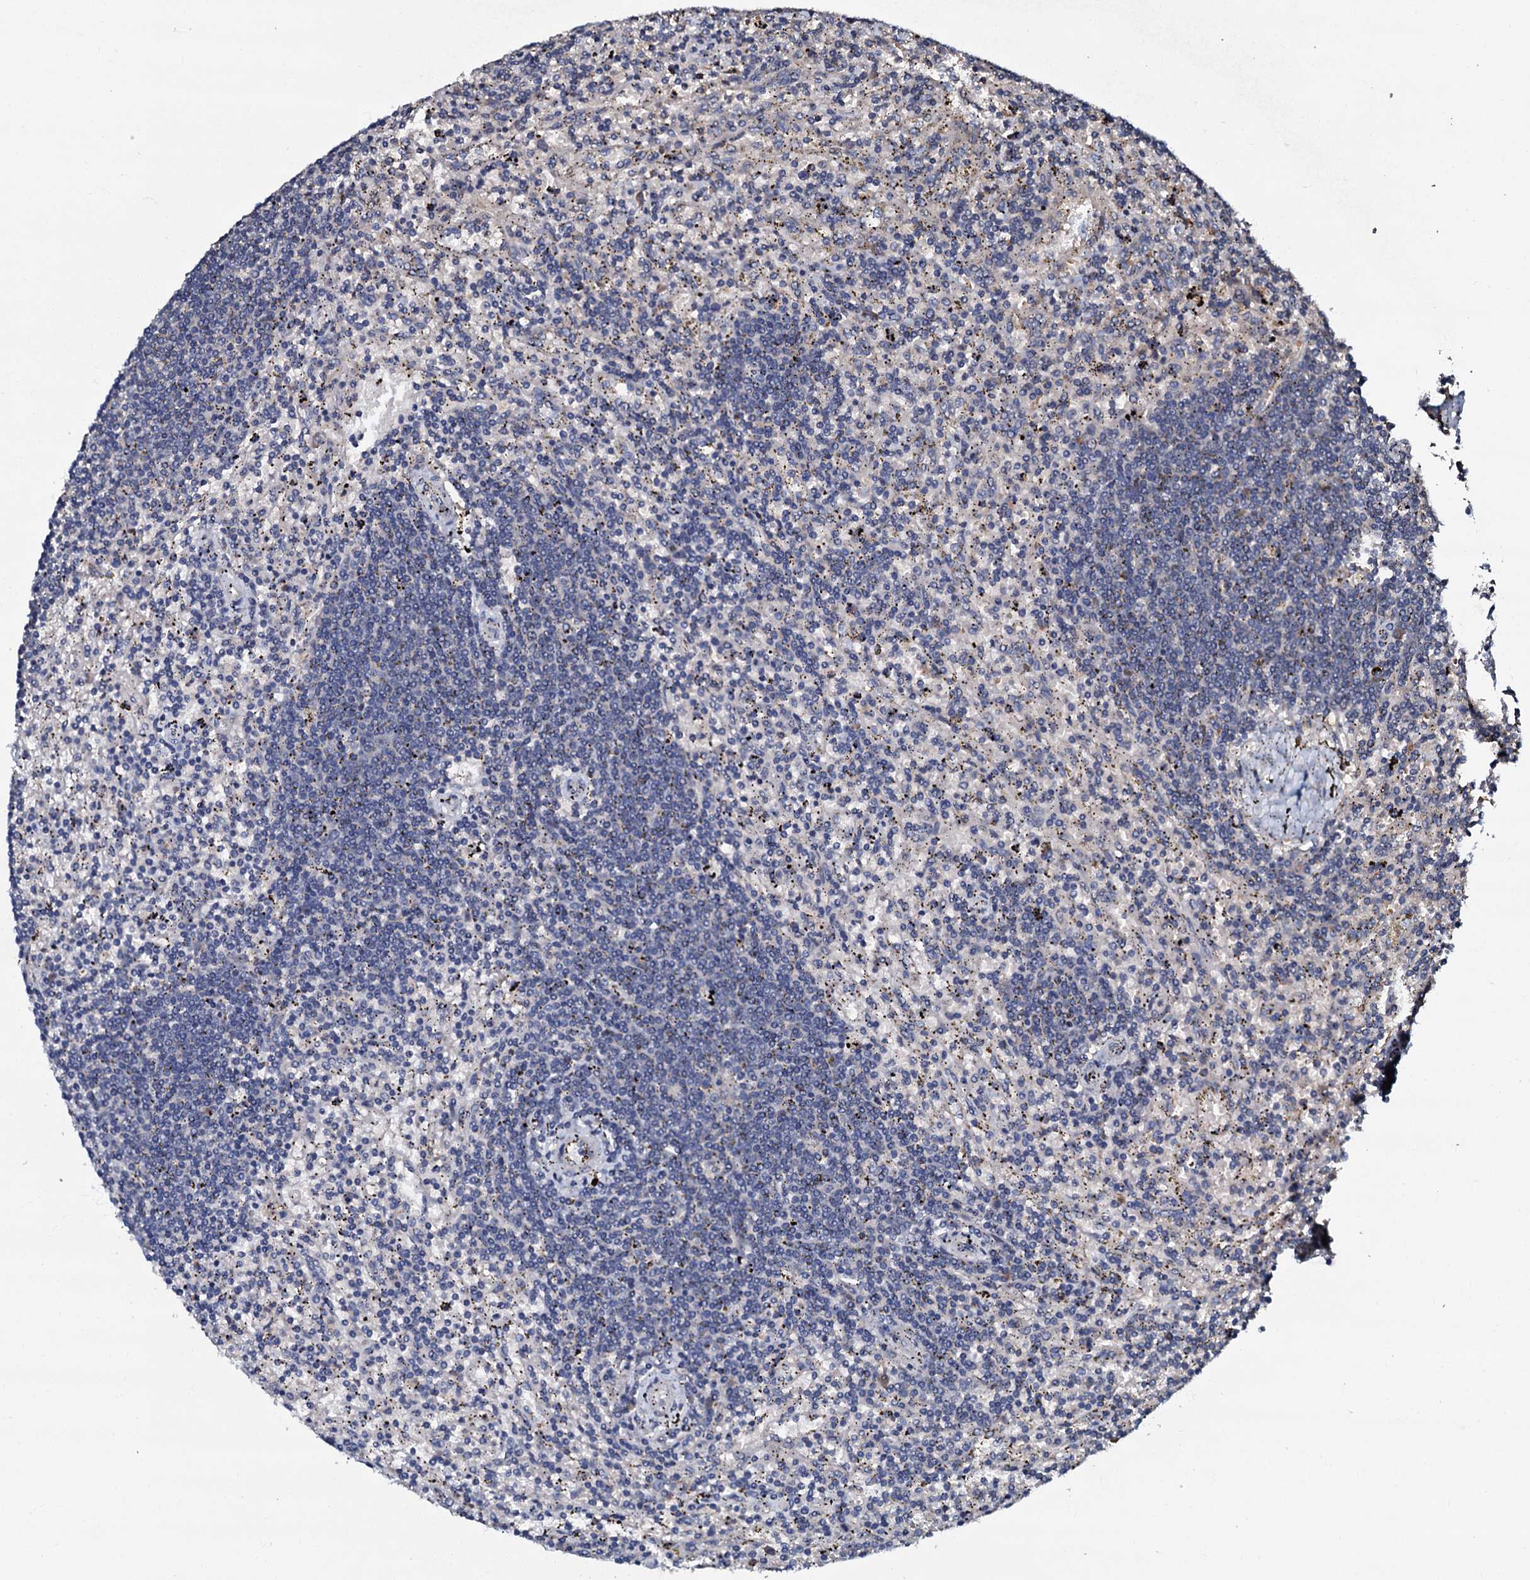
{"staining": {"intensity": "negative", "quantity": "none", "location": "none"}, "tissue": "lymphoma", "cell_type": "Tumor cells", "image_type": "cancer", "snomed": [{"axis": "morphology", "description": "Malignant lymphoma, non-Hodgkin's type, Low grade"}, {"axis": "topography", "description": "Spleen"}], "caption": "Low-grade malignant lymphoma, non-Hodgkin's type was stained to show a protein in brown. There is no significant staining in tumor cells. The staining is performed using DAB brown chromogen with nuclei counter-stained in using hematoxylin.", "gene": "CPNE2", "patient": {"sex": "male", "age": 76}}